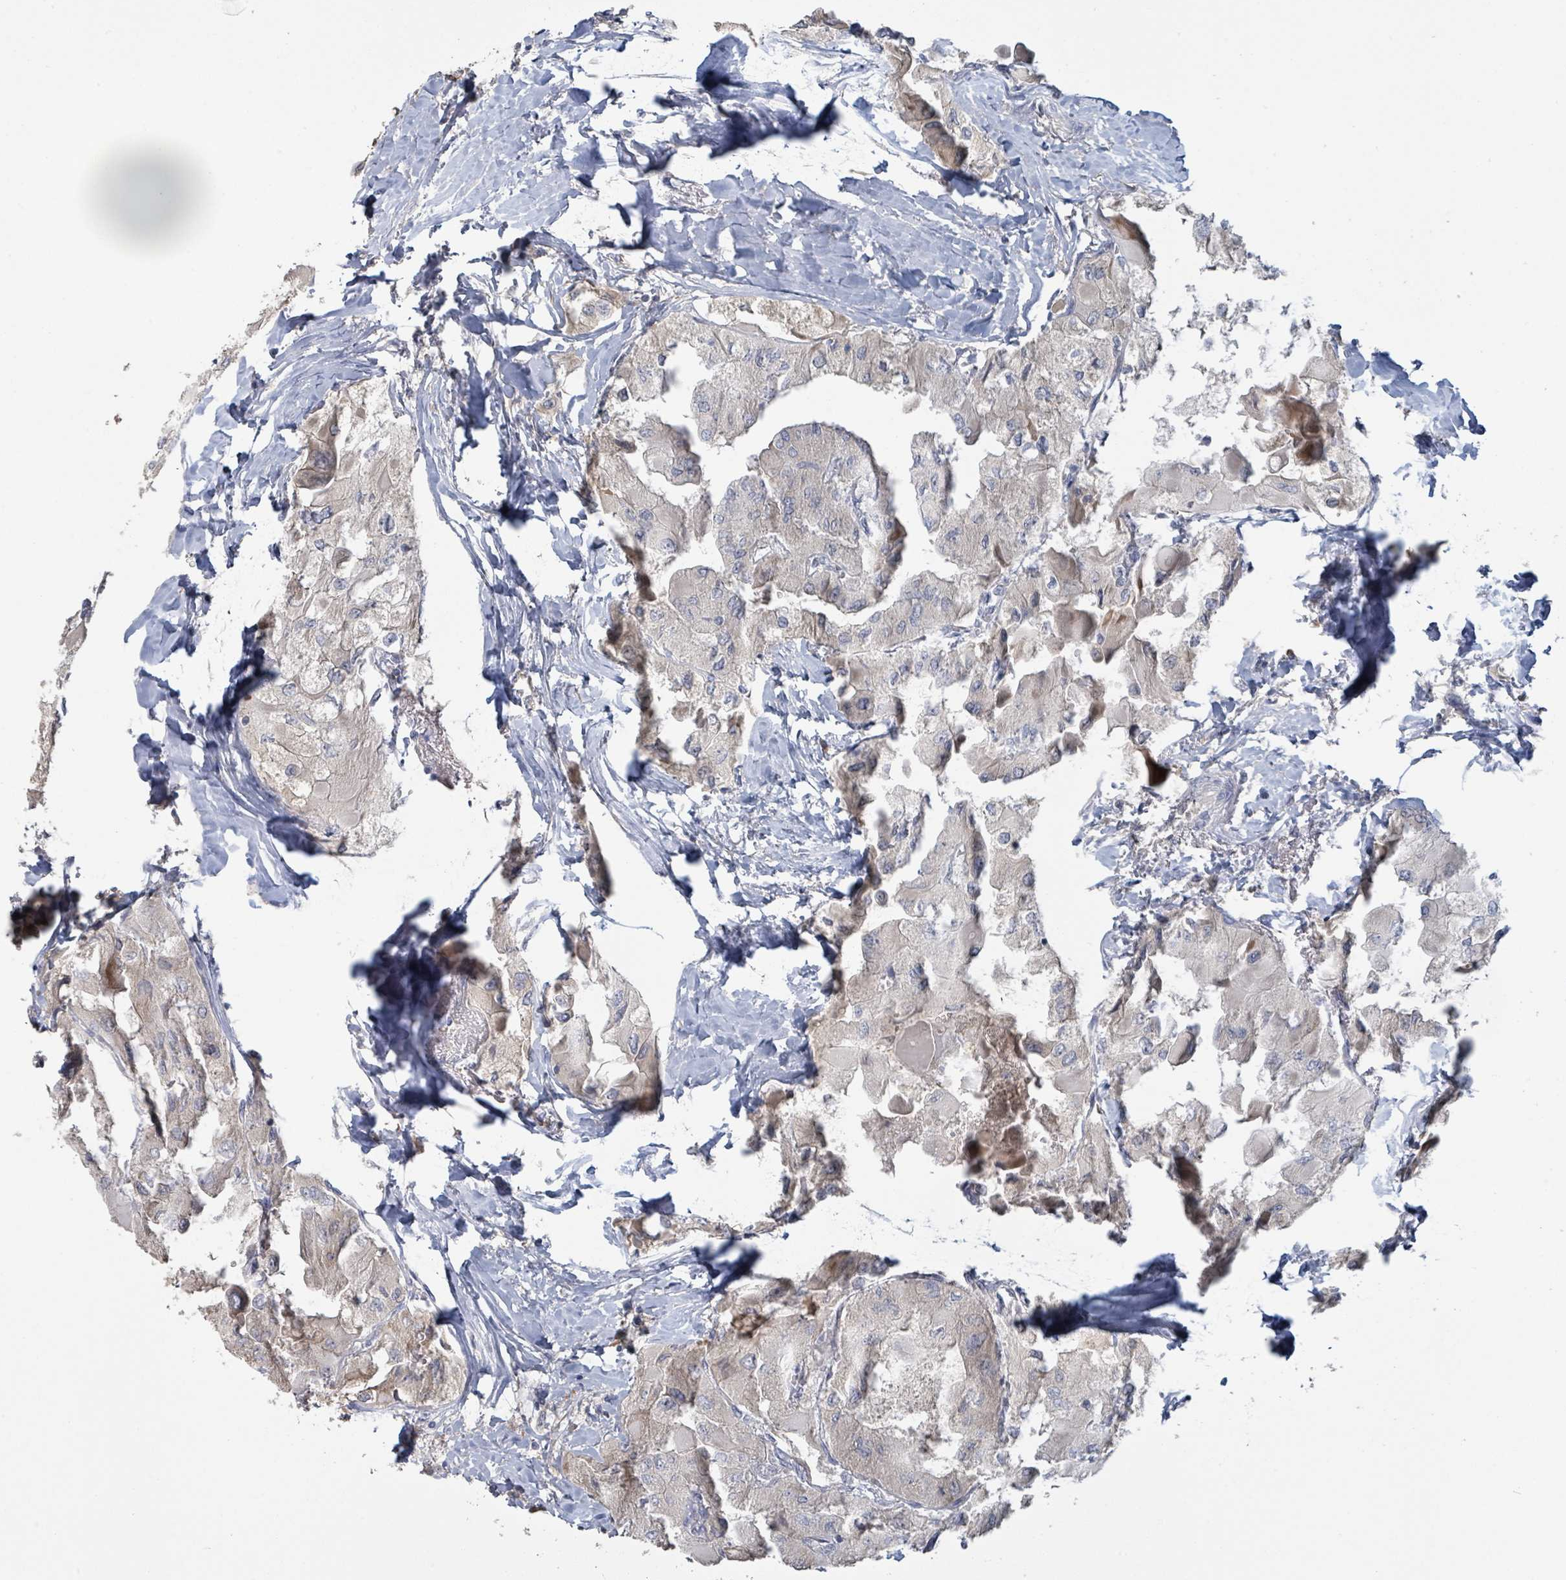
{"staining": {"intensity": "negative", "quantity": "none", "location": "none"}, "tissue": "thyroid cancer", "cell_type": "Tumor cells", "image_type": "cancer", "snomed": [{"axis": "morphology", "description": "Normal tissue, NOS"}, {"axis": "morphology", "description": "Papillary adenocarcinoma, NOS"}, {"axis": "topography", "description": "Thyroid gland"}], "caption": "A photomicrograph of thyroid papillary adenocarcinoma stained for a protein shows no brown staining in tumor cells. The staining is performed using DAB brown chromogen with nuclei counter-stained in using hematoxylin.", "gene": "KCNS2", "patient": {"sex": "female", "age": 59}}